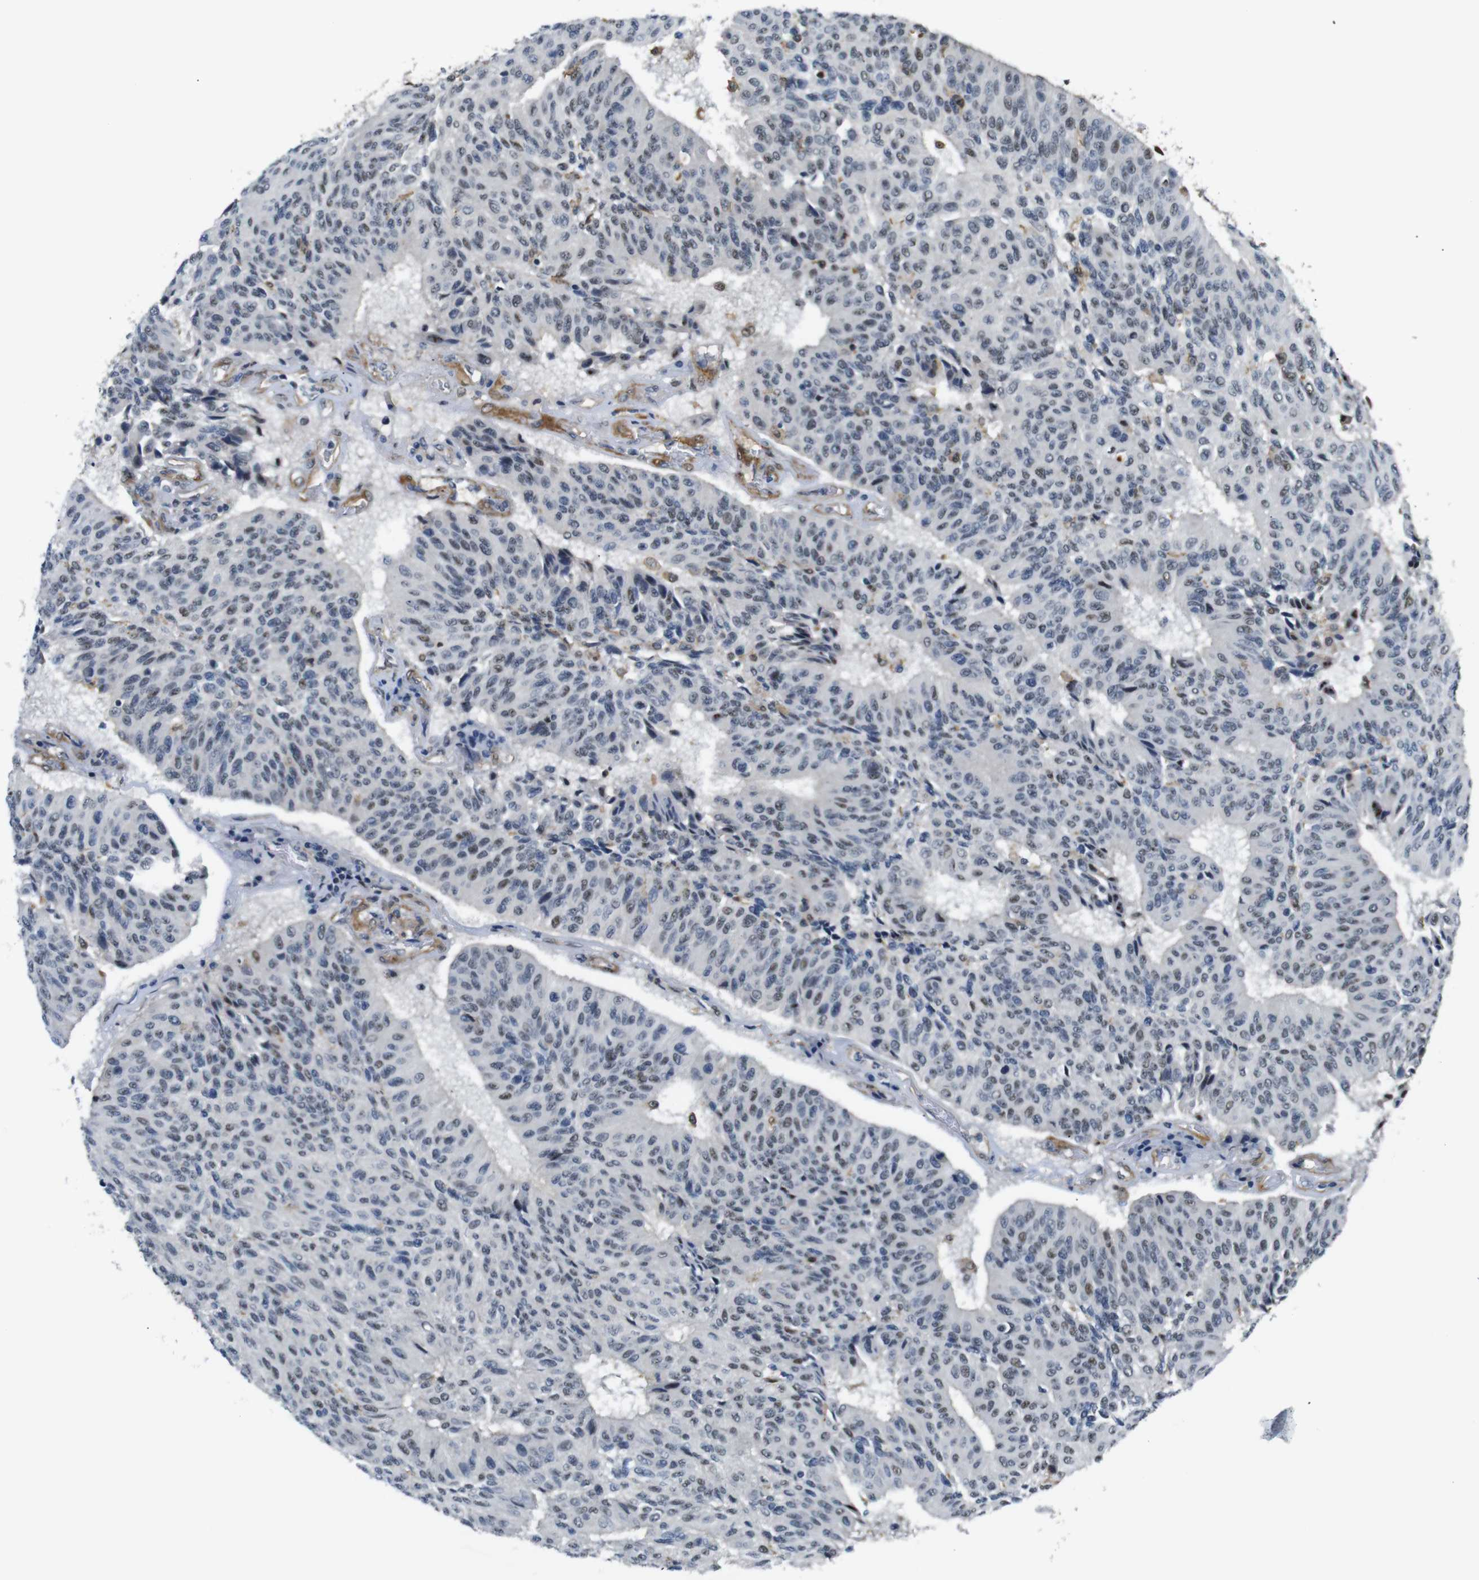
{"staining": {"intensity": "weak", "quantity": "25%-75%", "location": "nuclear"}, "tissue": "urothelial cancer", "cell_type": "Tumor cells", "image_type": "cancer", "snomed": [{"axis": "morphology", "description": "Urothelial carcinoma, High grade"}, {"axis": "topography", "description": "Urinary bladder"}], "caption": "Protein staining displays weak nuclear staining in approximately 25%-75% of tumor cells in urothelial cancer.", "gene": "PARN", "patient": {"sex": "male", "age": 66}}